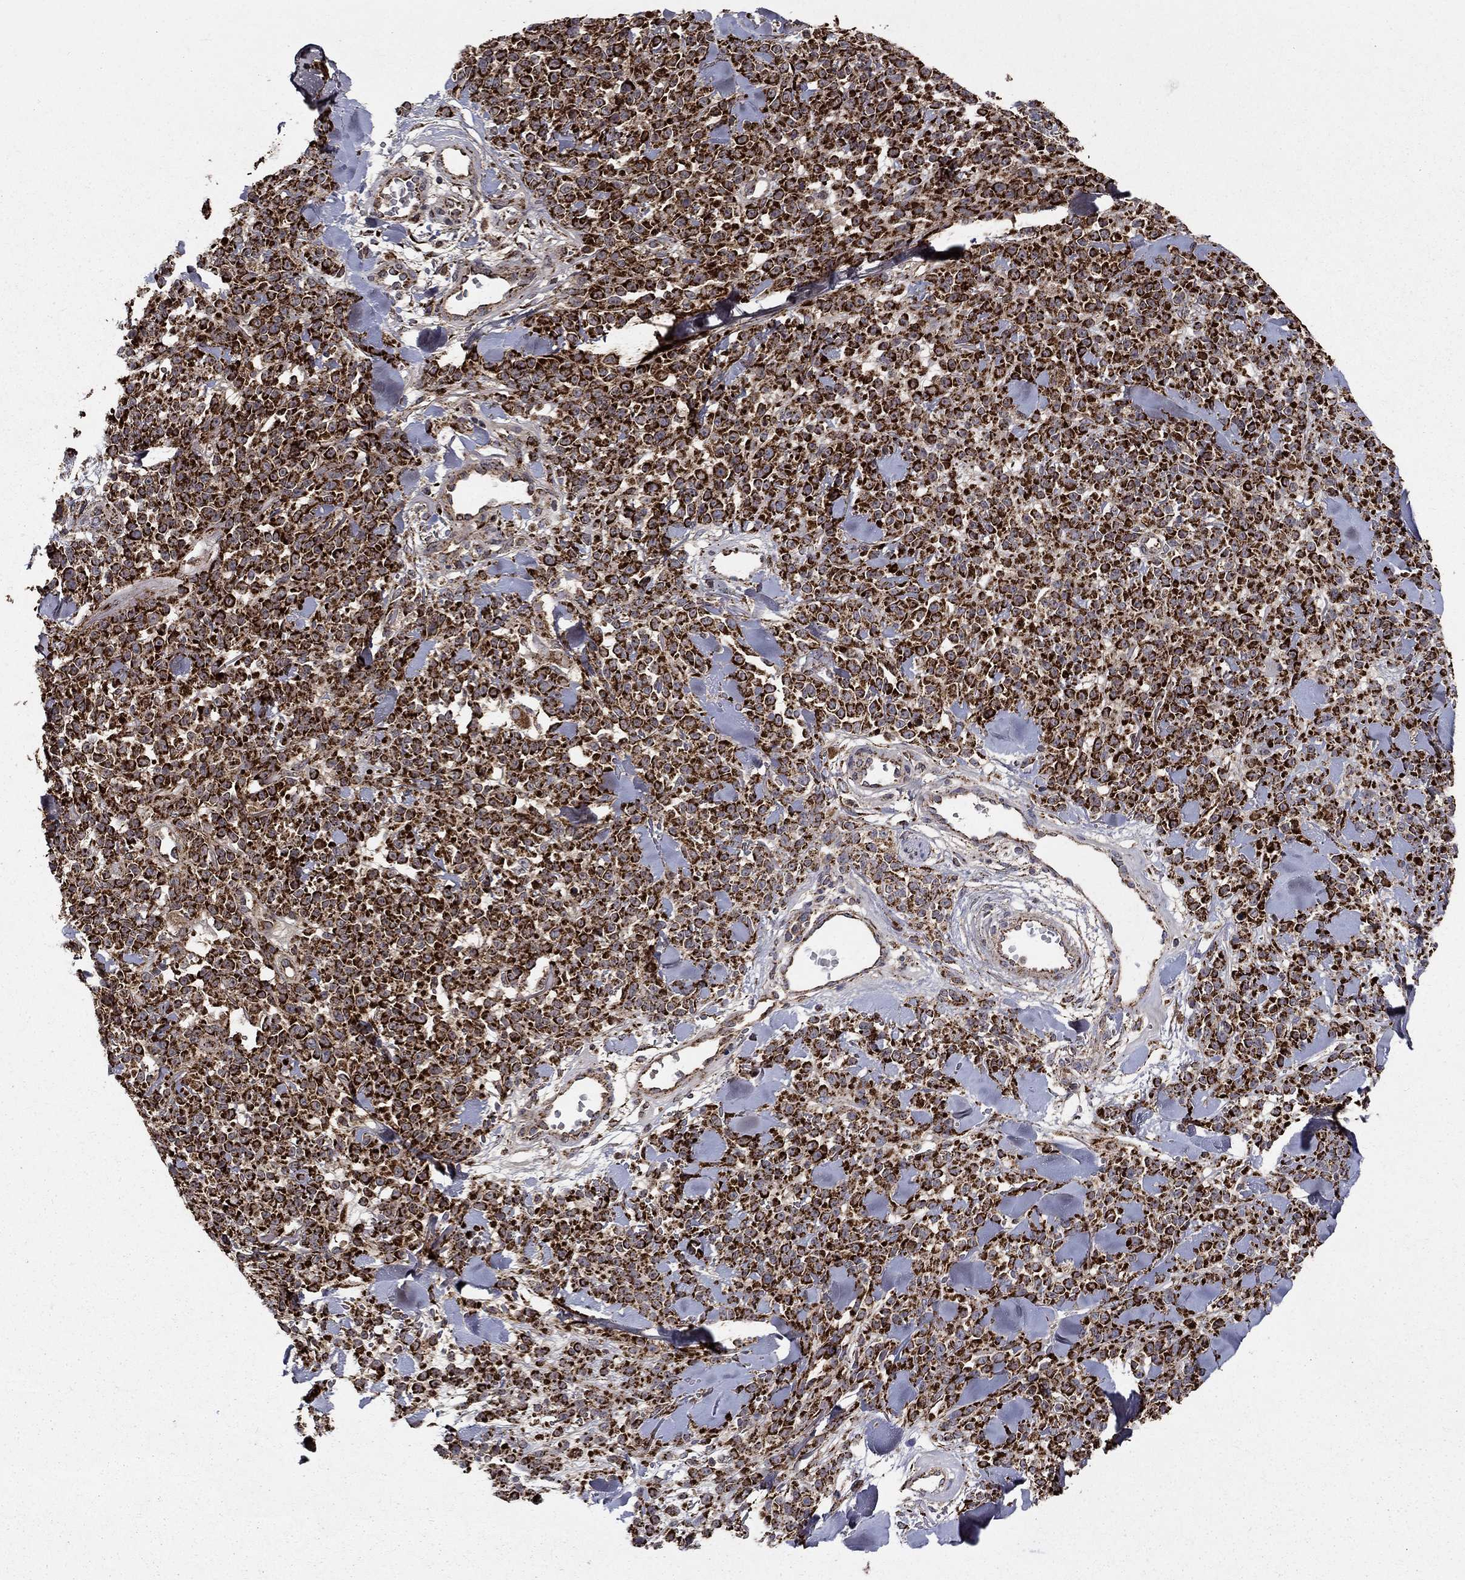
{"staining": {"intensity": "strong", "quantity": ">75%", "location": "cytoplasmic/membranous"}, "tissue": "melanoma", "cell_type": "Tumor cells", "image_type": "cancer", "snomed": [{"axis": "morphology", "description": "Malignant melanoma, NOS"}, {"axis": "topography", "description": "Skin"}, {"axis": "topography", "description": "Skin of trunk"}], "caption": "Human malignant melanoma stained with a brown dye displays strong cytoplasmic/membranous positive positivity in approximately >75% of tumor cells.", "gene": "GCSH", "patient": {"sex": "male", "age": 74}}